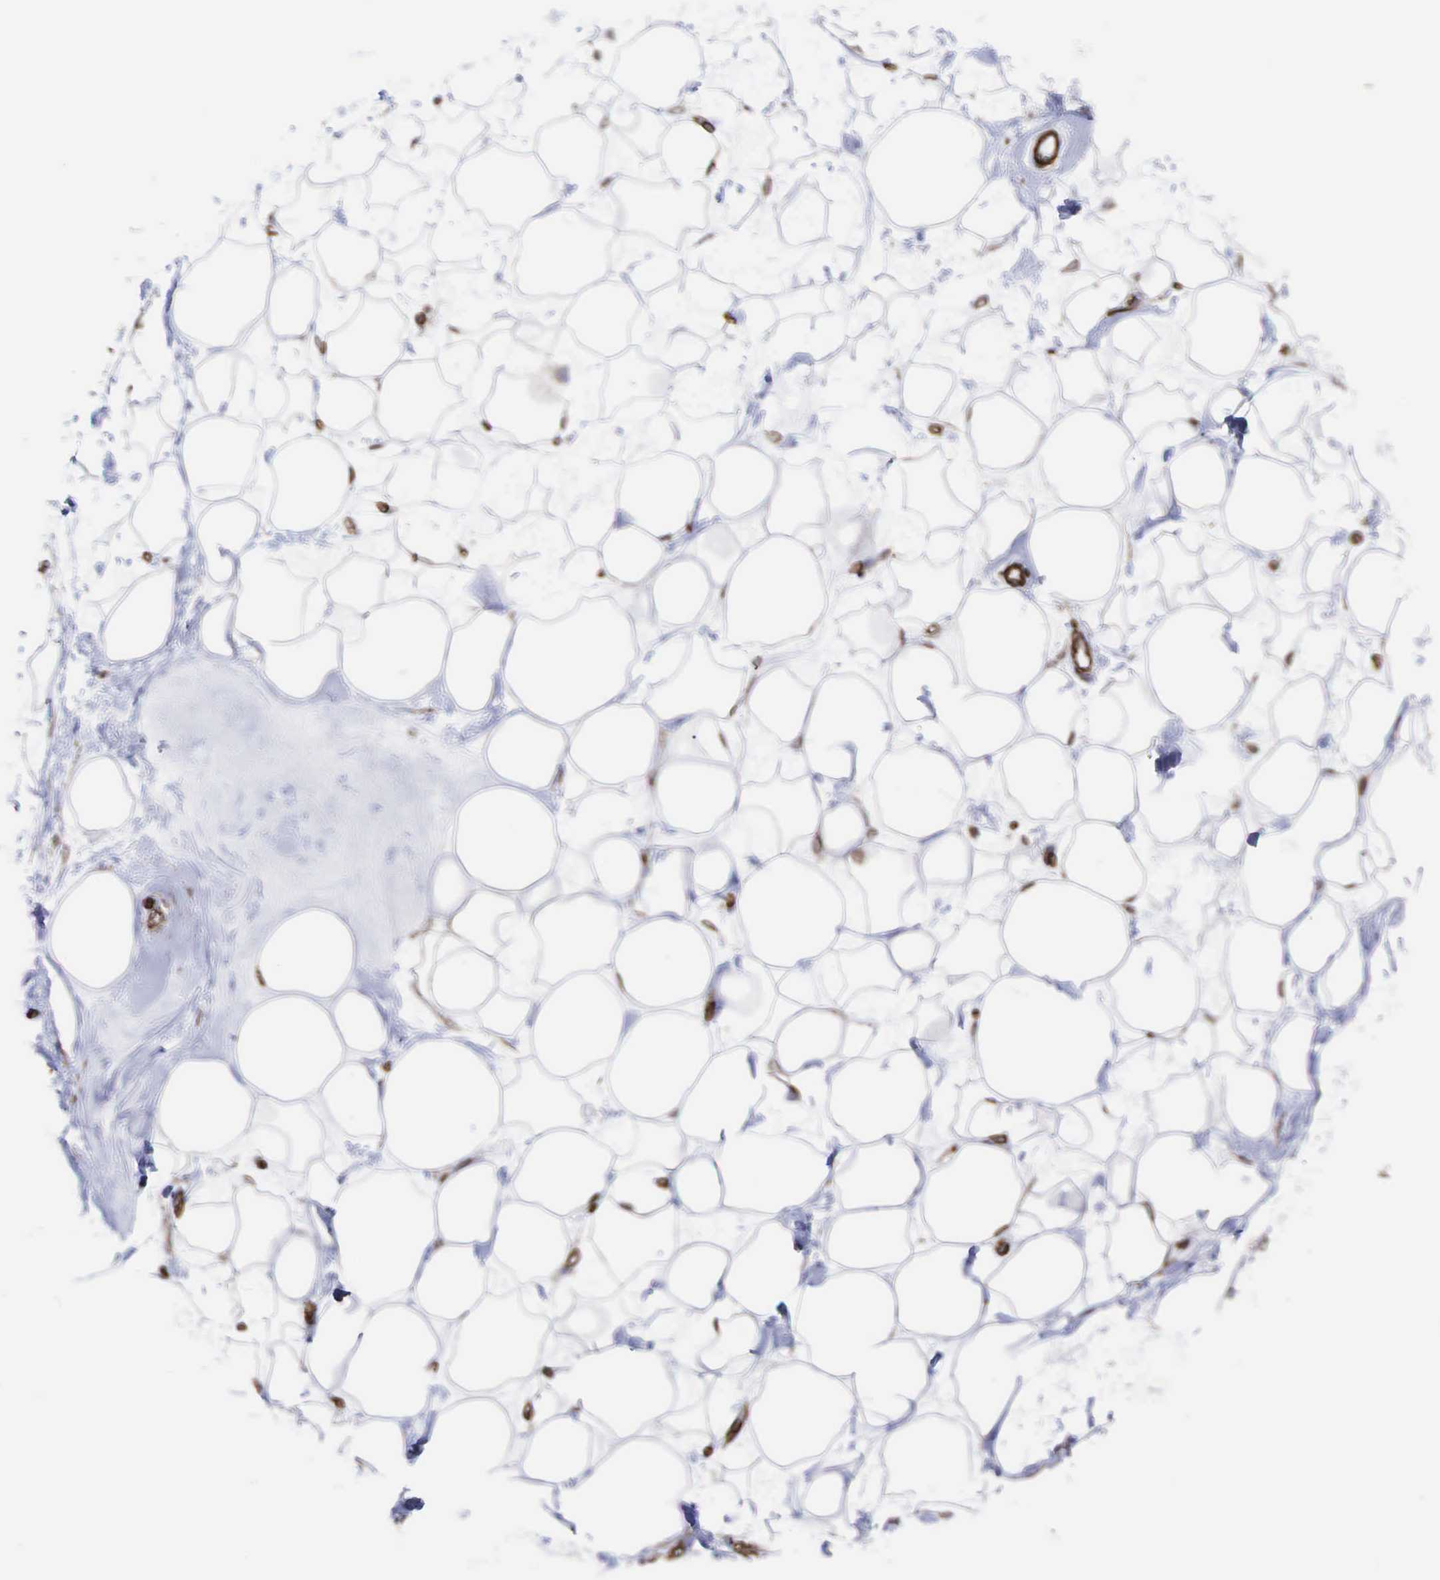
{"staining": {"intensity": "moderate", "quantity": ">75%", "location": "nuclear"}, "tissue": "adipose tissue", "cell_type": "Adipocytes", "image_type": "normal", "snomed": [{"axis": "morphology", "description": "Normal tissue, NOS"}, {"axis": "topography", "description": "Breast"}], "caption": "Adipose tissue stained with immunohistochemistry (IHC) demonstrates moderate nuclear expression in about >75% of adipocytes. Nuclei are stained in blue.", "gene": "GPRASP1", "patient": {"sex": "female", "age": 44}}